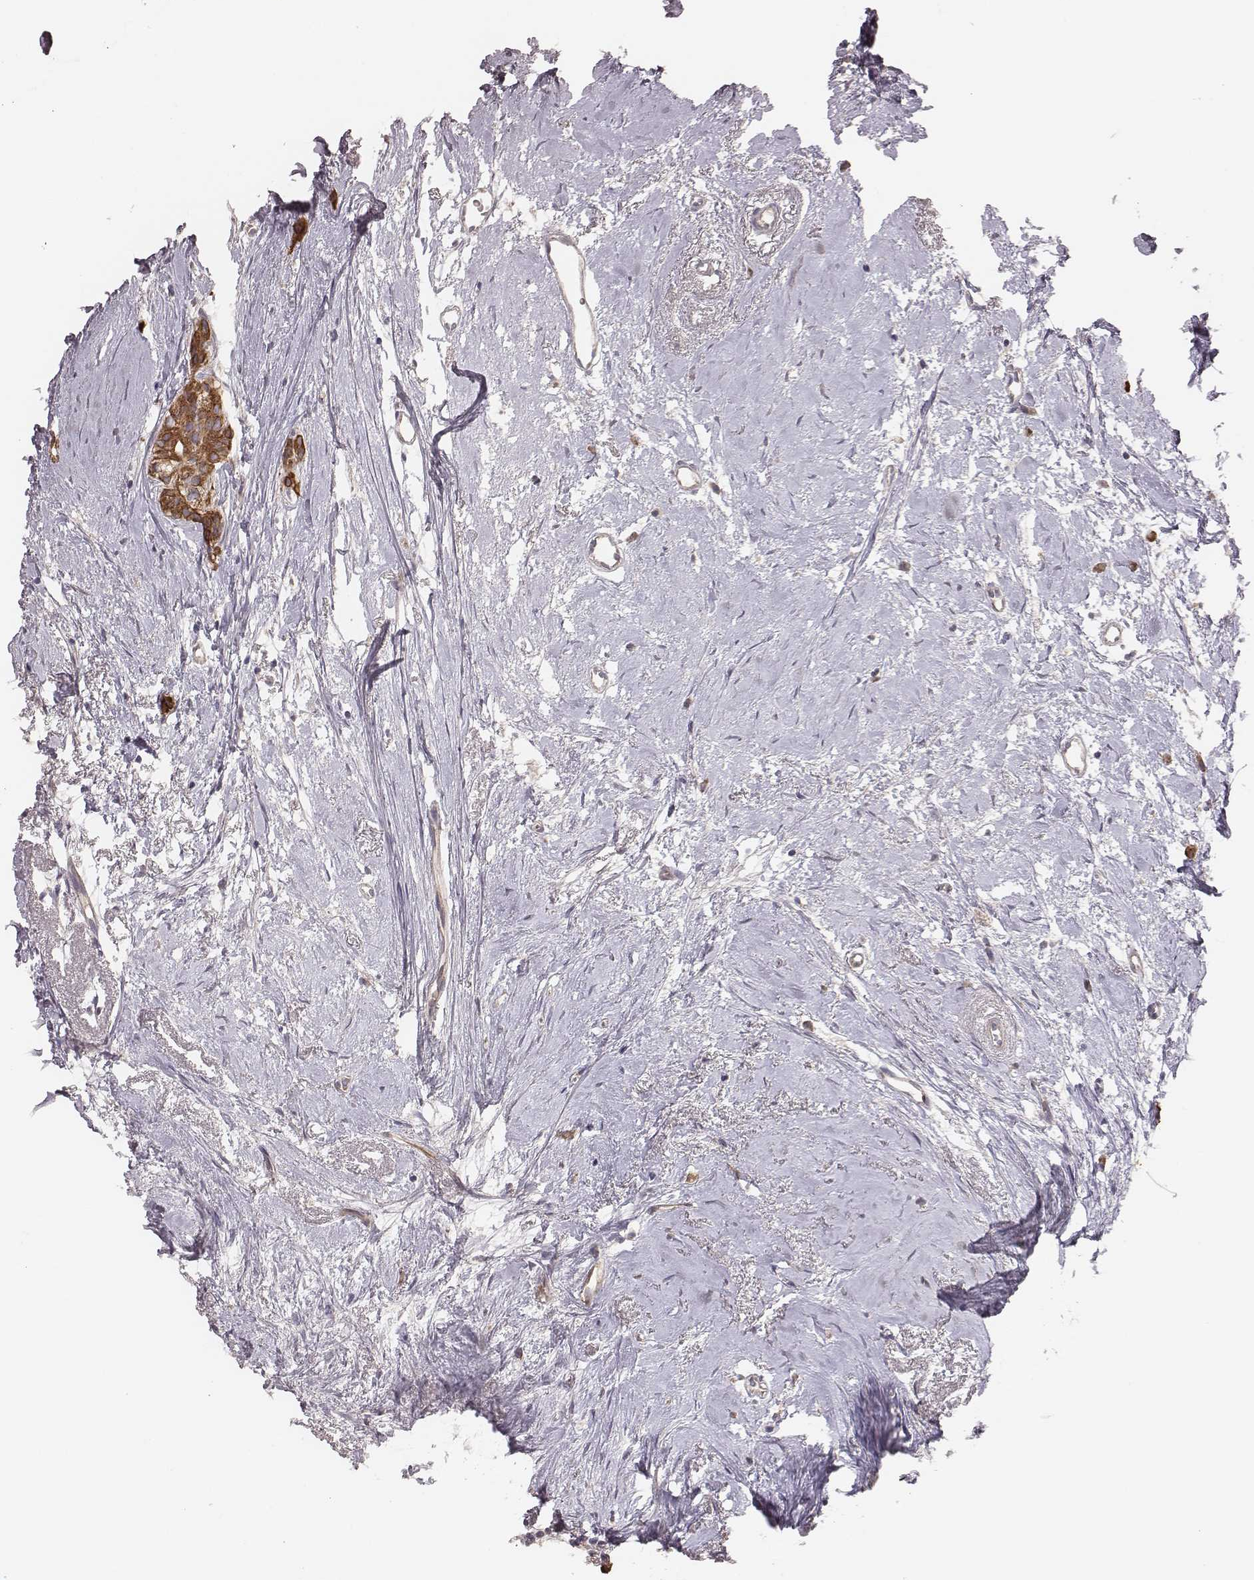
{"staining": {"intensity": "strong", "quantity": ">75%", "location": "cytoplasmic/membranous"}, "tissue": "breast cancer", "cell_type": "Tumor cells", "image_type": "cancer", "snomed": [{"axis": "morphology", "description": "Duct carcinoma"}, {"axis": "topography", "description": "Breast"}], "caption": "A brown stain highlights strong cytoplasmic/membranous positivity of a protein in human breast cancer tumor cells.", "gene": "HAVCR1", "patient": {"sex": "female", "age": 40}}